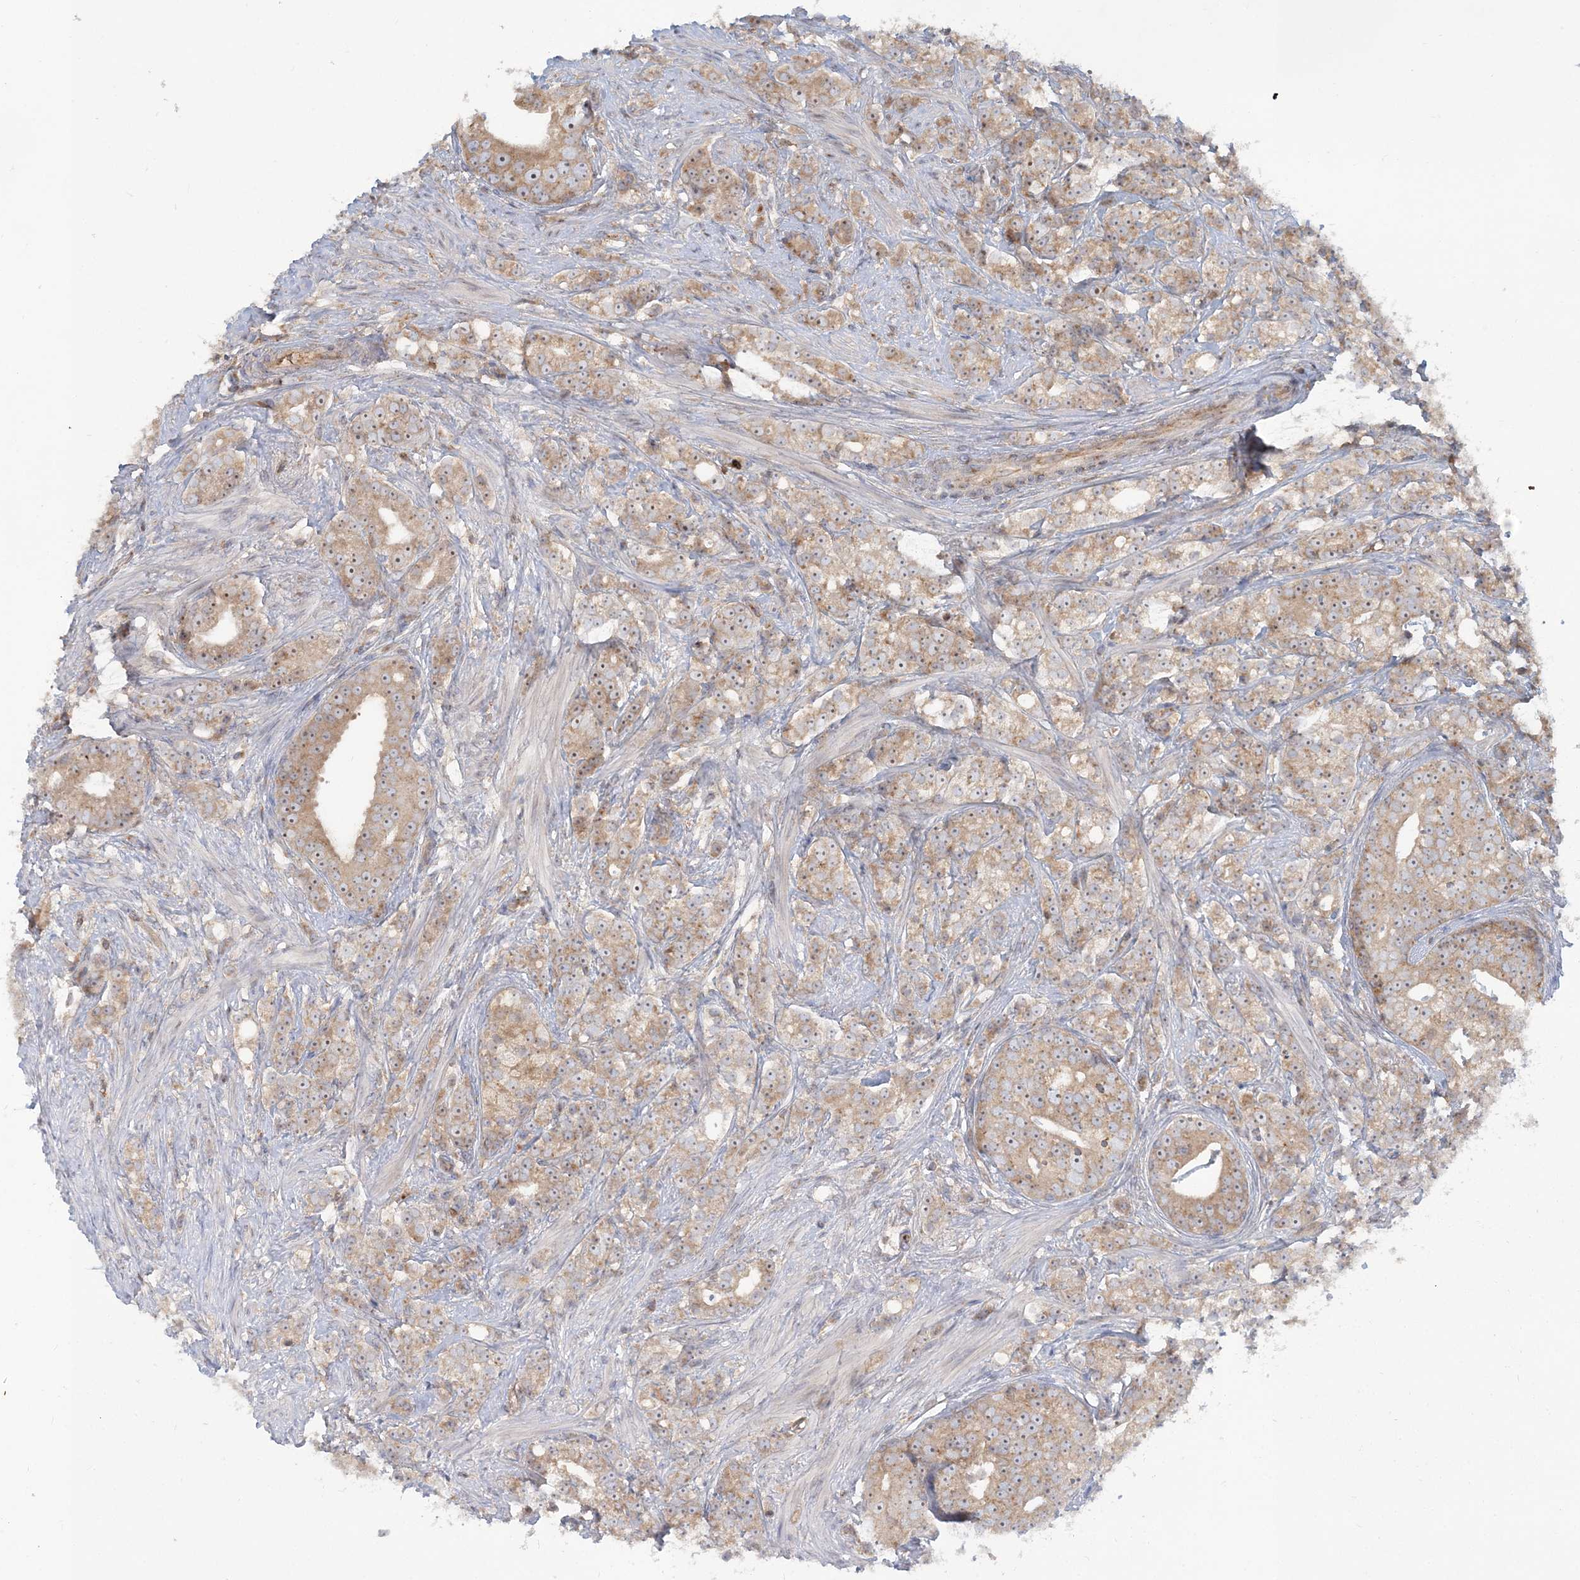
{"staining": {"intensity": "moderate", "quantity": ">75%", "location": "cytoplasmic/membranous,nuclear"}, "tissue": "prostate cancer", "cell_type": "Tumor cells", "image_type": "cancer", "snomed": [{"axis": "morphology", "description": "Adenocarcinoma, High grade"}, {"axis": "topography", "description": "Prostate"}], "caption": "A brown stain labels moderate cytoplasmic/membranous and nuclear staining of a protein in human prostate high-grade adenocarcinoma tumor cells. (DAB (3,3'-diaminobenzidine) = brown stain, brightfield microscopy at high magnification).", "gene": "AP1AR", "patient": {"sex": "male", "age": 69}}